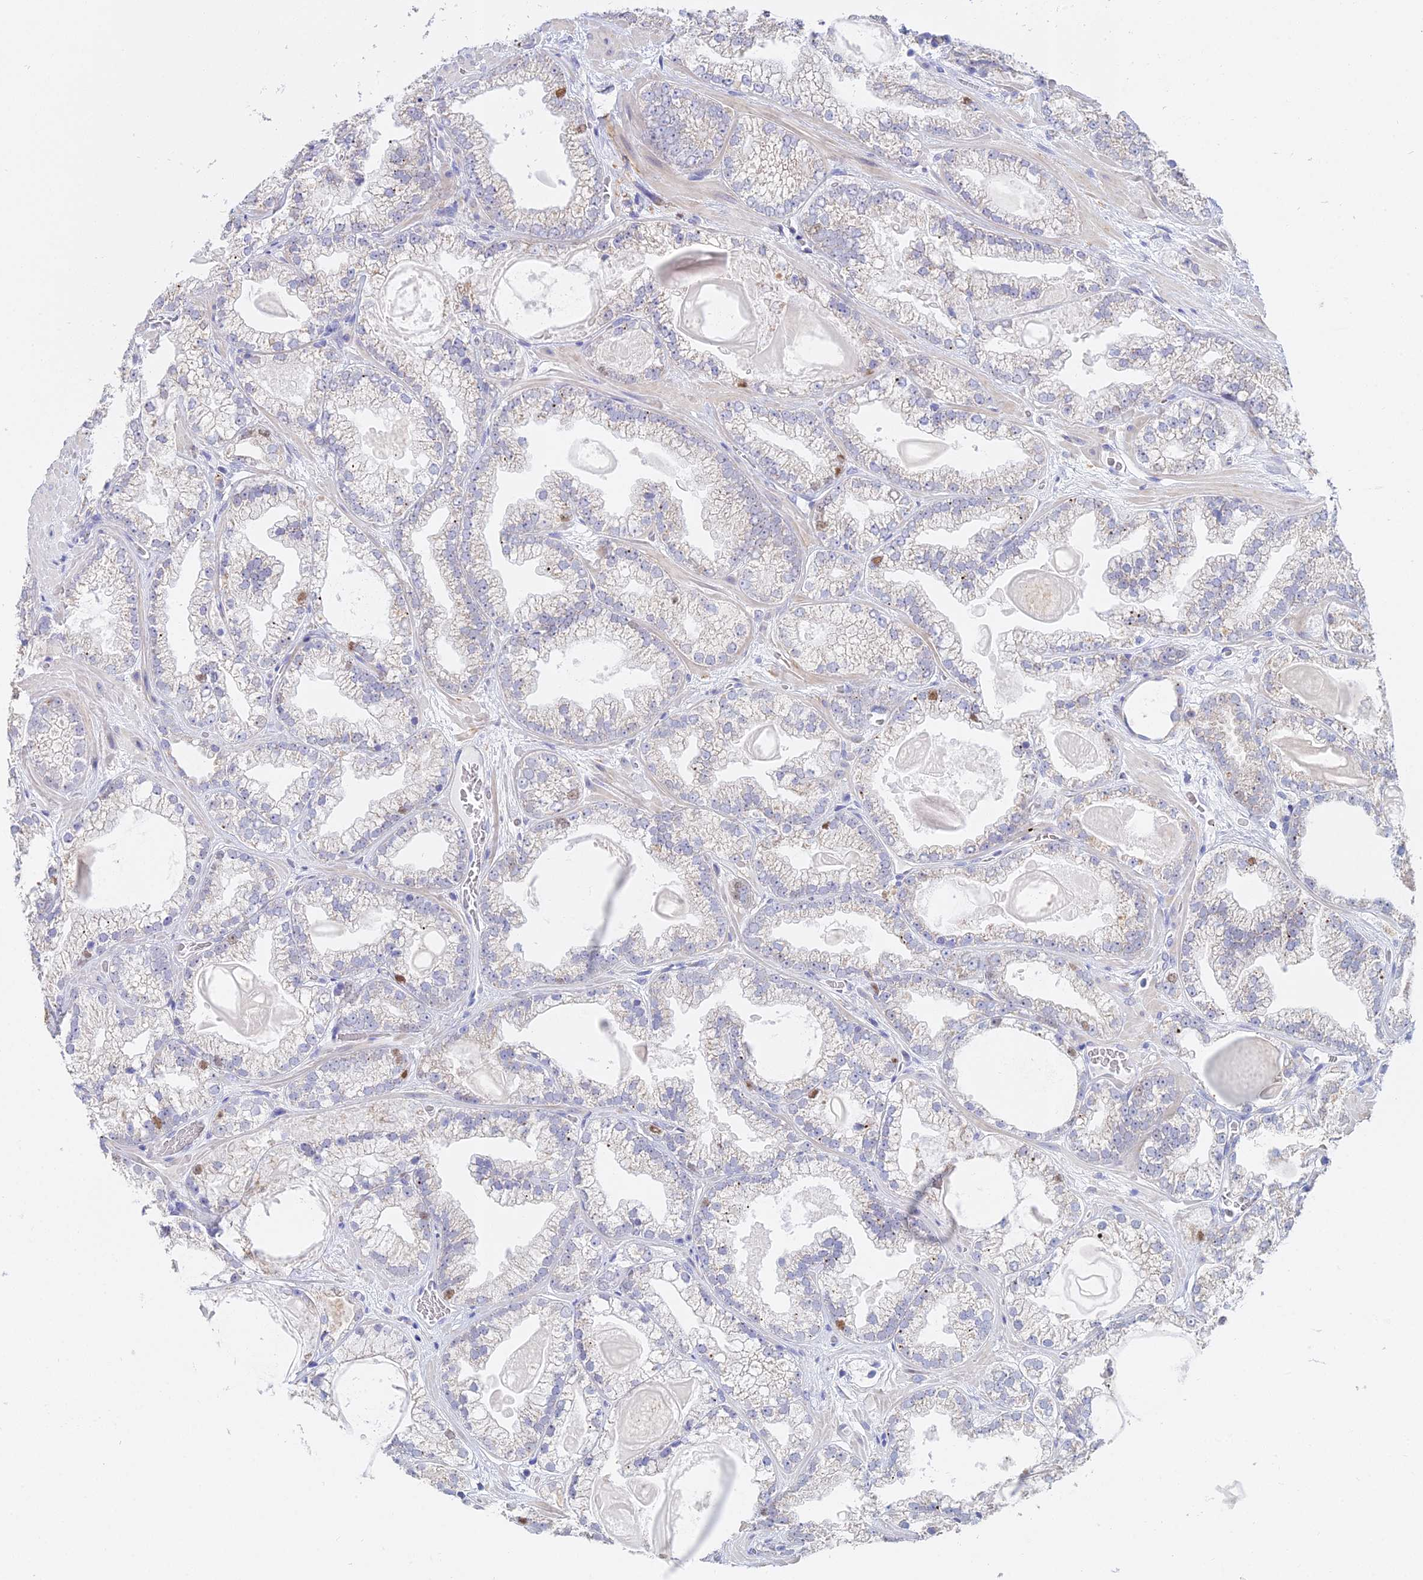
{"staining": {"intensity": "moderate", "quantity": "<25%", "location": "nuclear"}, "tissue": "prostate cancer", "cell_type": "Tumor cells", "image_type": "cancer", "snomed": [{"axis": "morphology", "description": "Adenocarcinoma, Low grade"}, {"axis": "topography", "description": "Prostate"}], "caption": "The photomicrograph demonstrates staining of prostate cancer, revealing moderate nuclear protein expression (brown color) within tumor cells. (DAB (3,3'-diaminobenzidine) IHC, brown staining for protein, blue staining for nuclei).", "gene": "MCM2", "patient": {"sex": "male", "age": 57}}